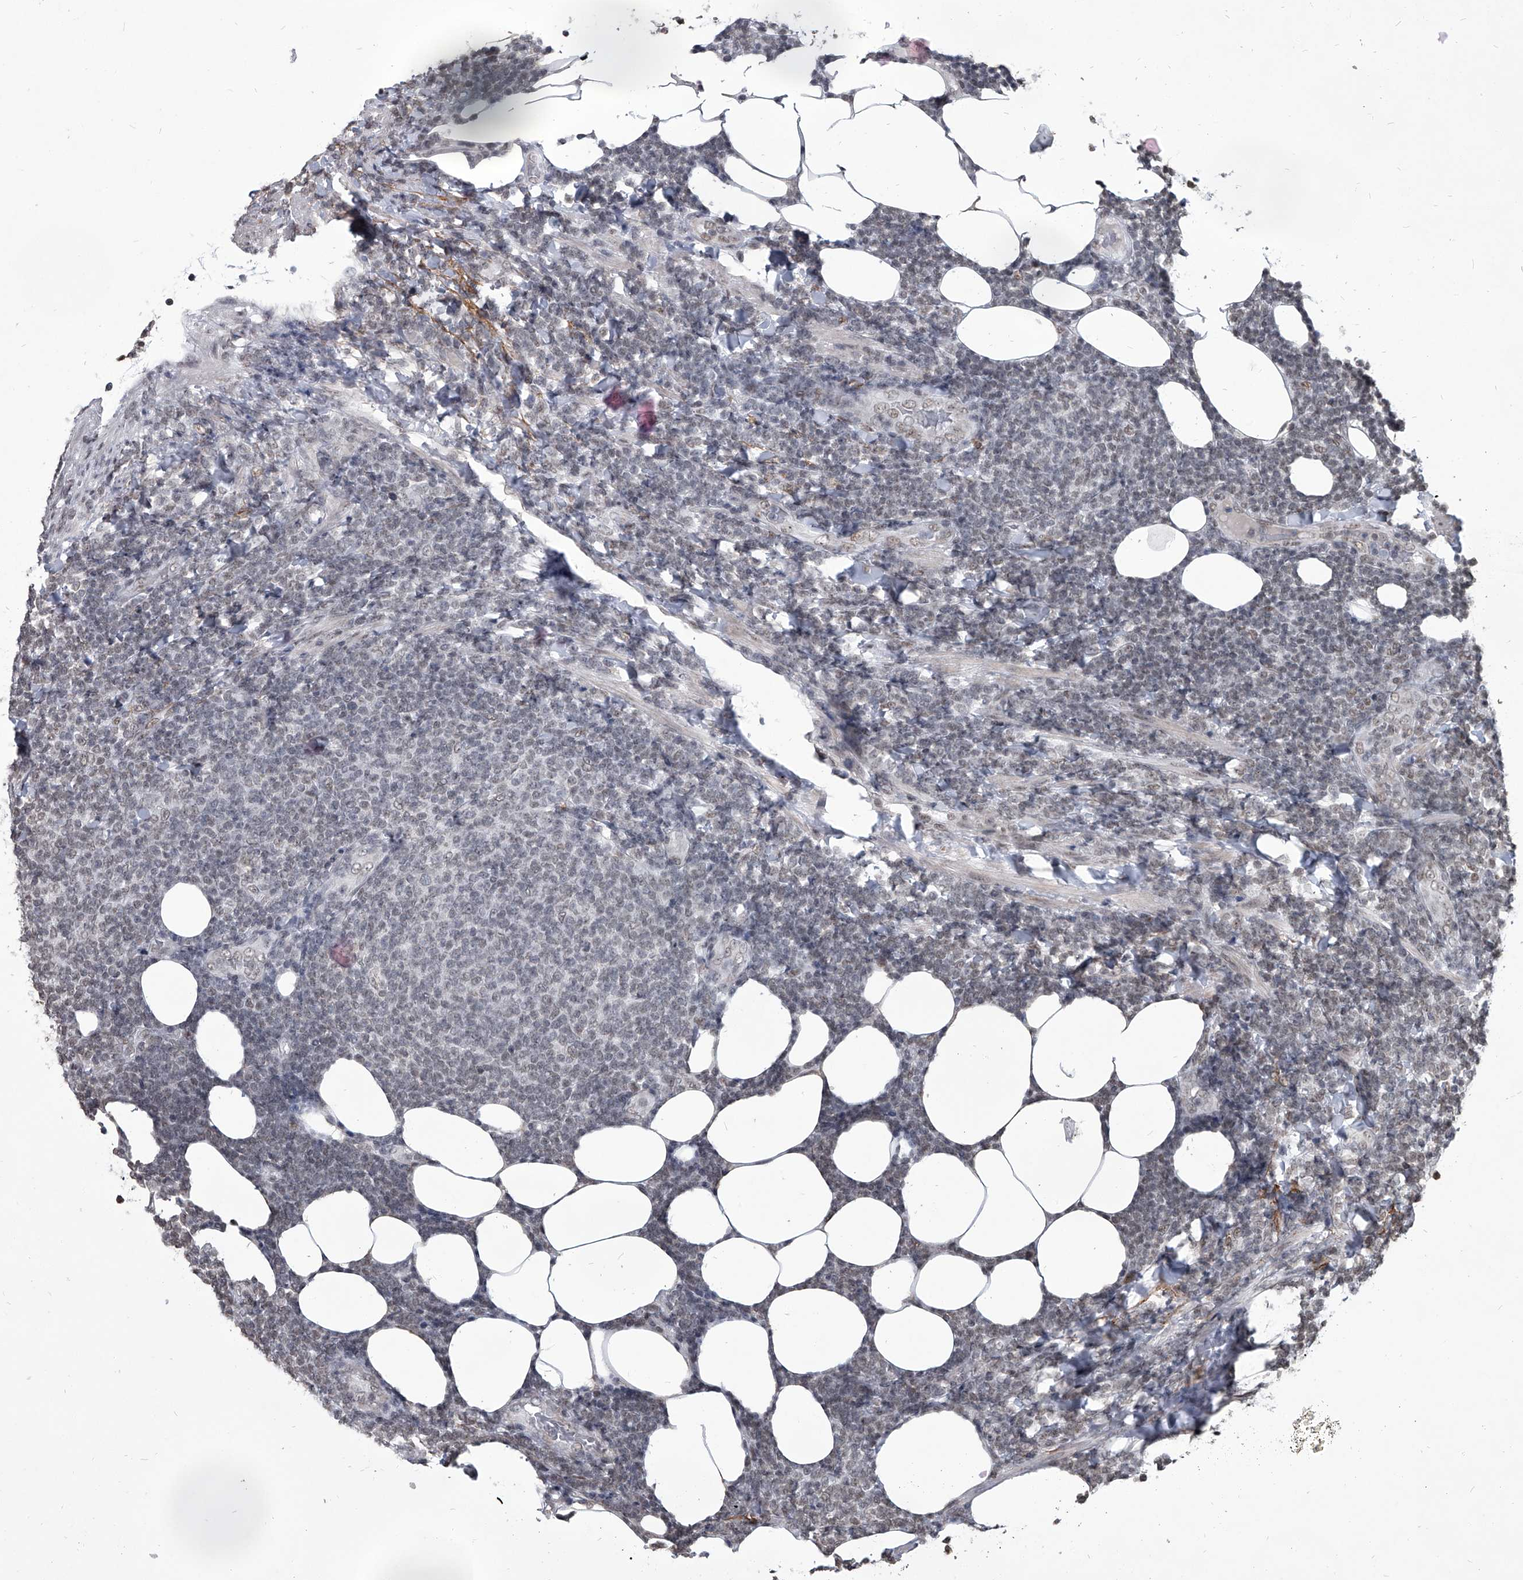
{"staining": {"intensity": "negative", "quantity": "none", "location": "none"}, "tissue": "lymphoma", "cell_type": "Tumor cells", "image_type": "cancer", "snomed": [{"axis": "morphology", "description": "Malignant lymphoma, non-Hodgkin's type, Low grade"}, {"axis": "topography", "description": "Lymph node"}], "caption": "Lymphoma stained for a protein using IHC demonstrates no expression tumor cells.", "gene": "PPIL4", "patient": {"sex": "male", "age": 66}}